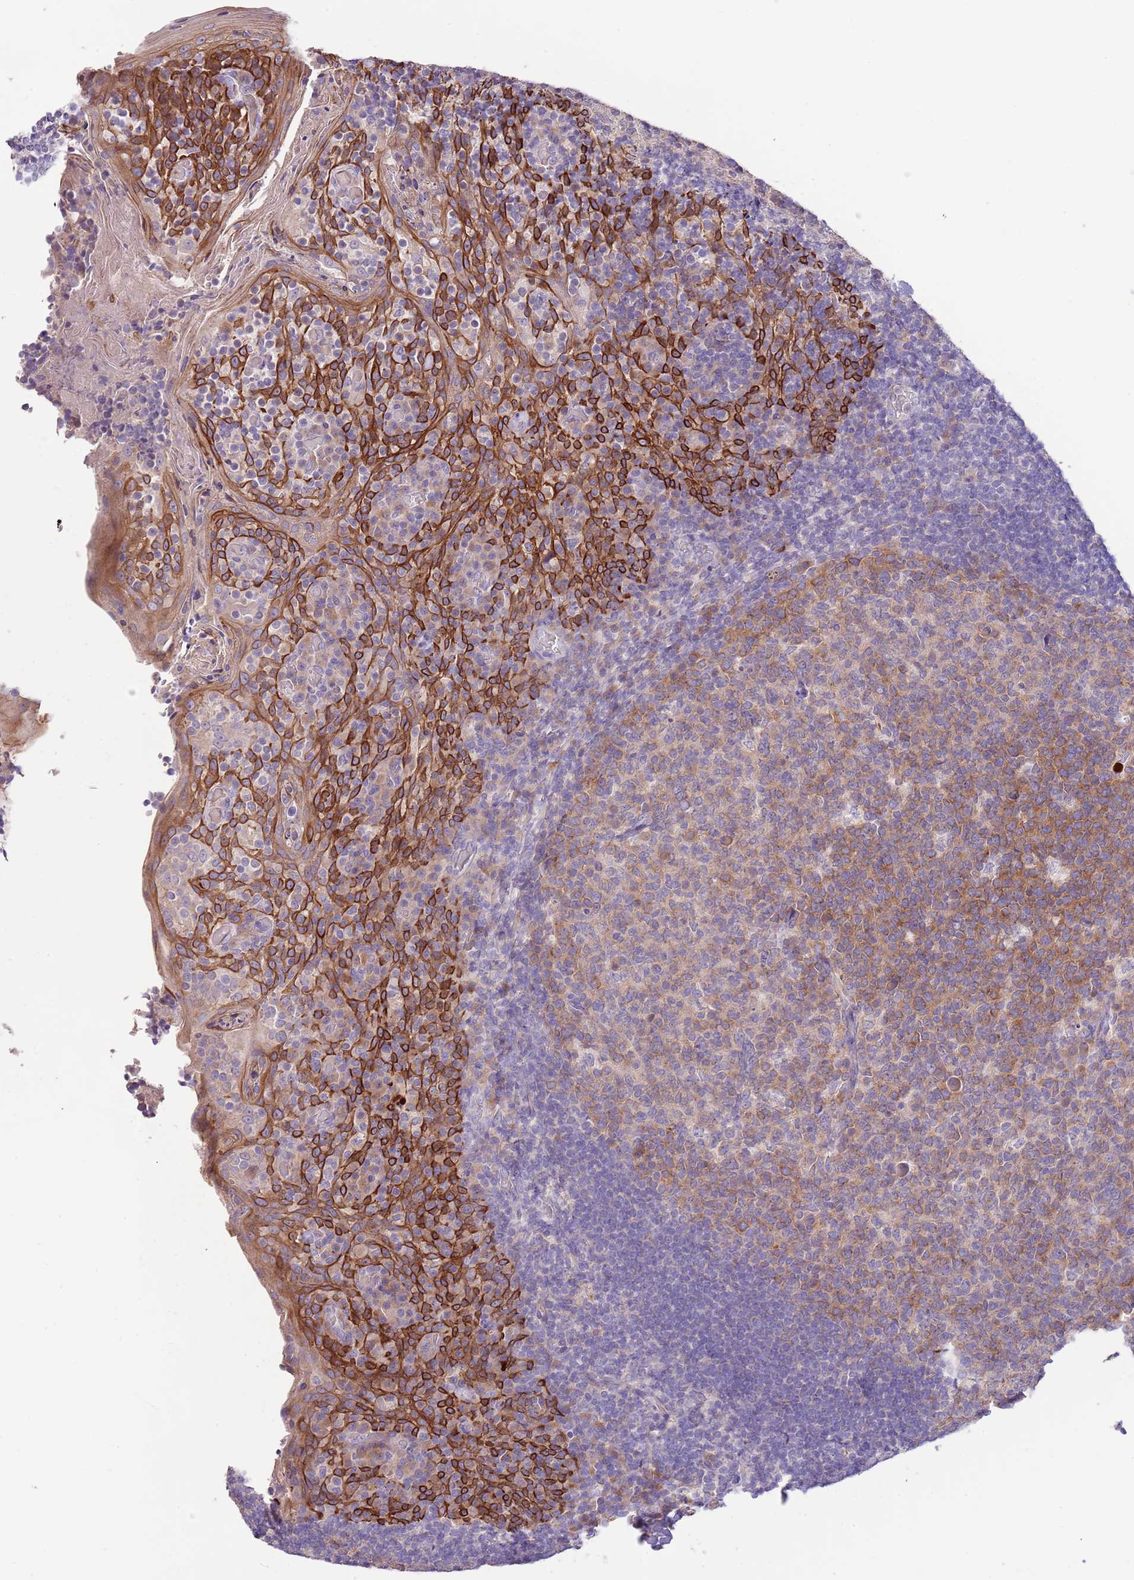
{"staining": {"intensity": "moderate", "quantity": "25%-75%", "location": "cytoplasmic/membranous"}, "tissue": "tonsil", "cell_type": "Germinal center cells", "image_type": "normal", "snomed": [{"axis": "morphology", "description": "Normal tissue, NOS"}, {"axis": "topography", "description": "Tonsil"}], "caption": "Brown immunohistochemical staining in normal tonsil shows moderate cytoplasmic/membranous expression in about 25%-75% of germinal center cells. (Brightfield microscopy of DAB IHC at high magnification).", "gene": "ZNF658", "patient": {"sex": "female", "age": 10}}